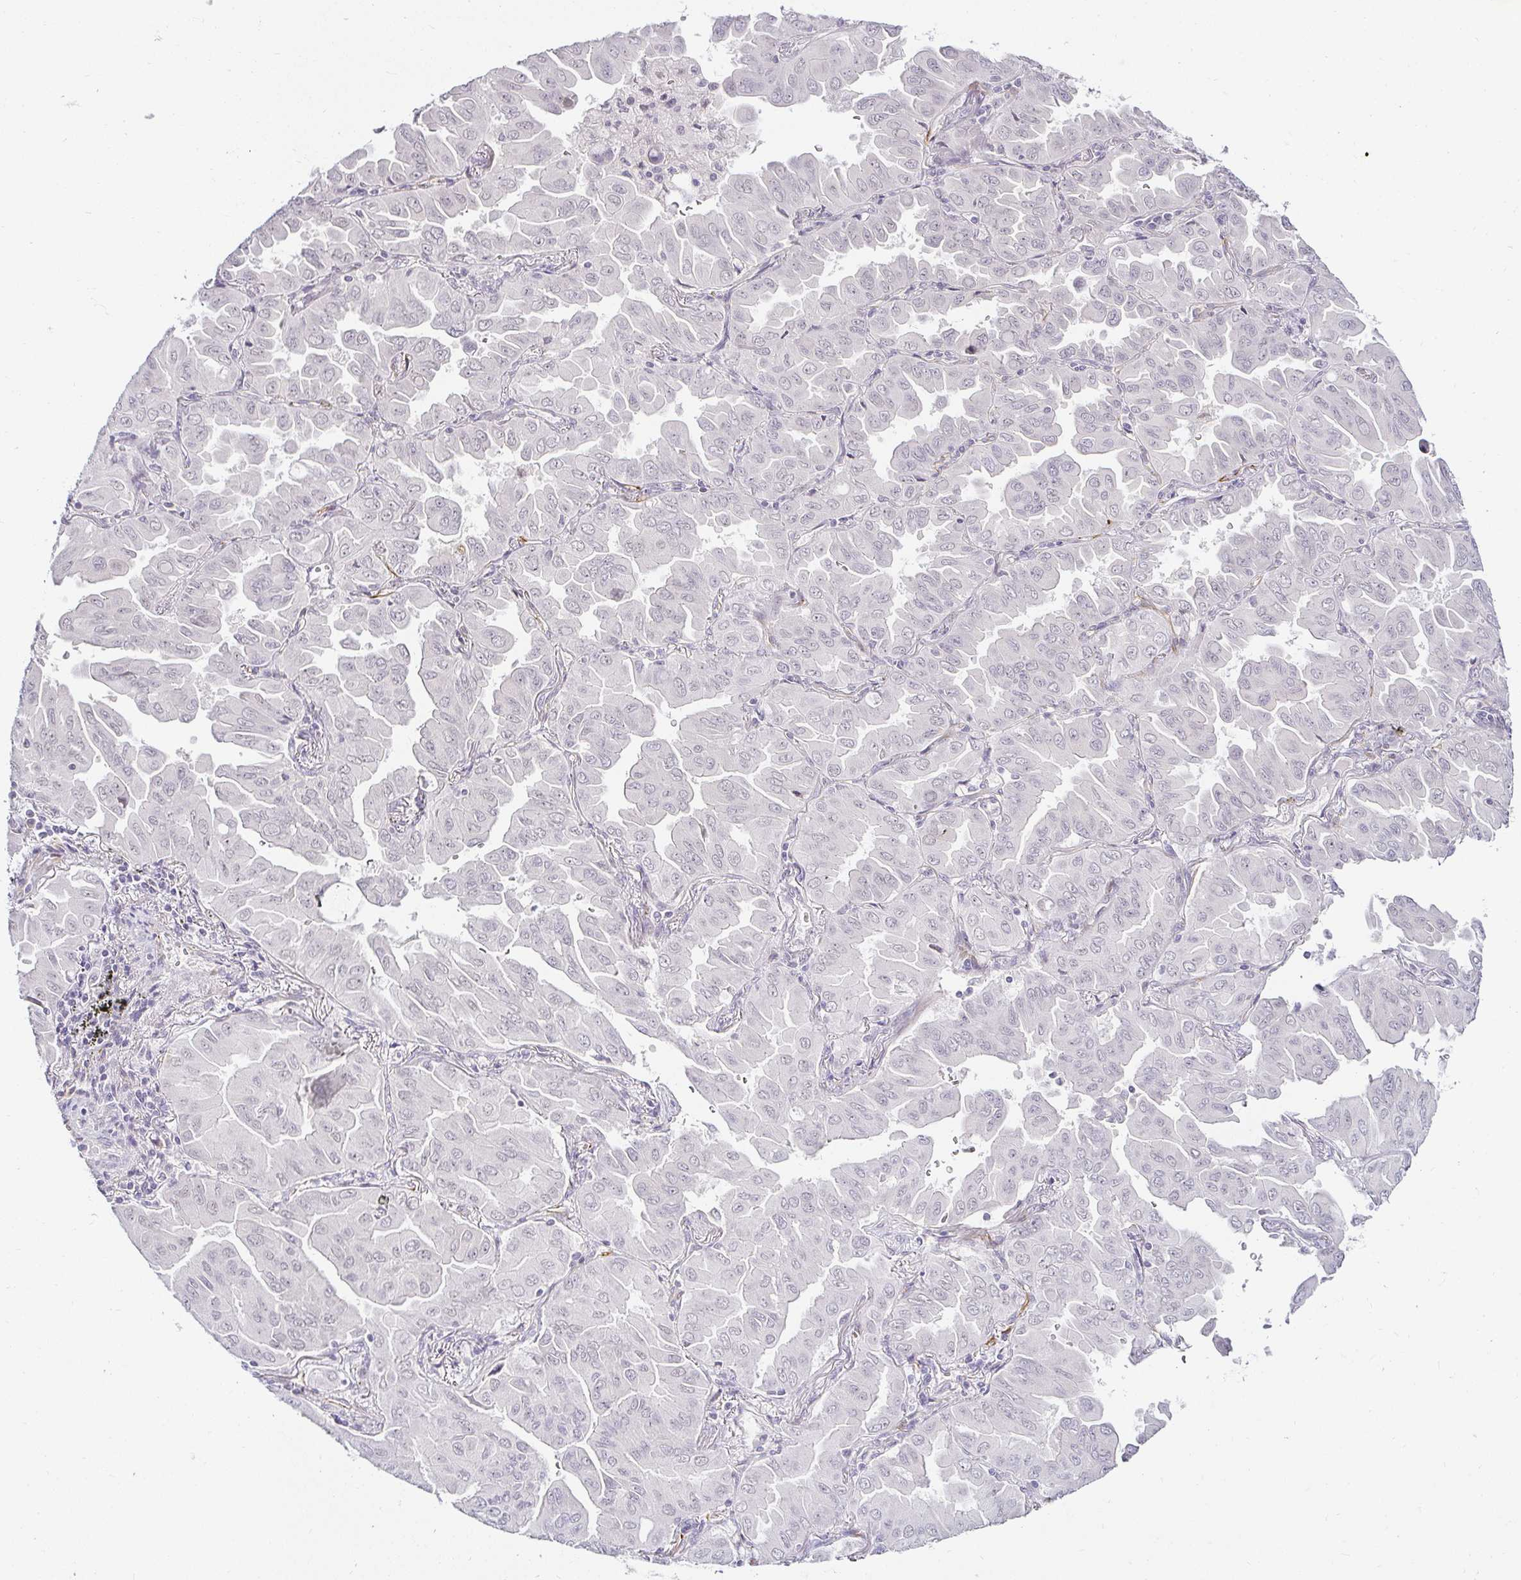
{"staining": {"intensity": "negative", "quantity": "none", "location": "none"}, "tissue": "lung cancer", "cell_type": "Tumor cells", "image_type": "cancer", "snomed": [{"axis": "morphology", "description": "Adenocarcinoma, NOS"}, {"axis": "topography", "description": "Lung"}], "caption": "Tumor cells are negative for protein expression in human lung cancer (adenocarcinoma).", "gene": "ACAN", "patient": {"sex": "male", "age": 64}}